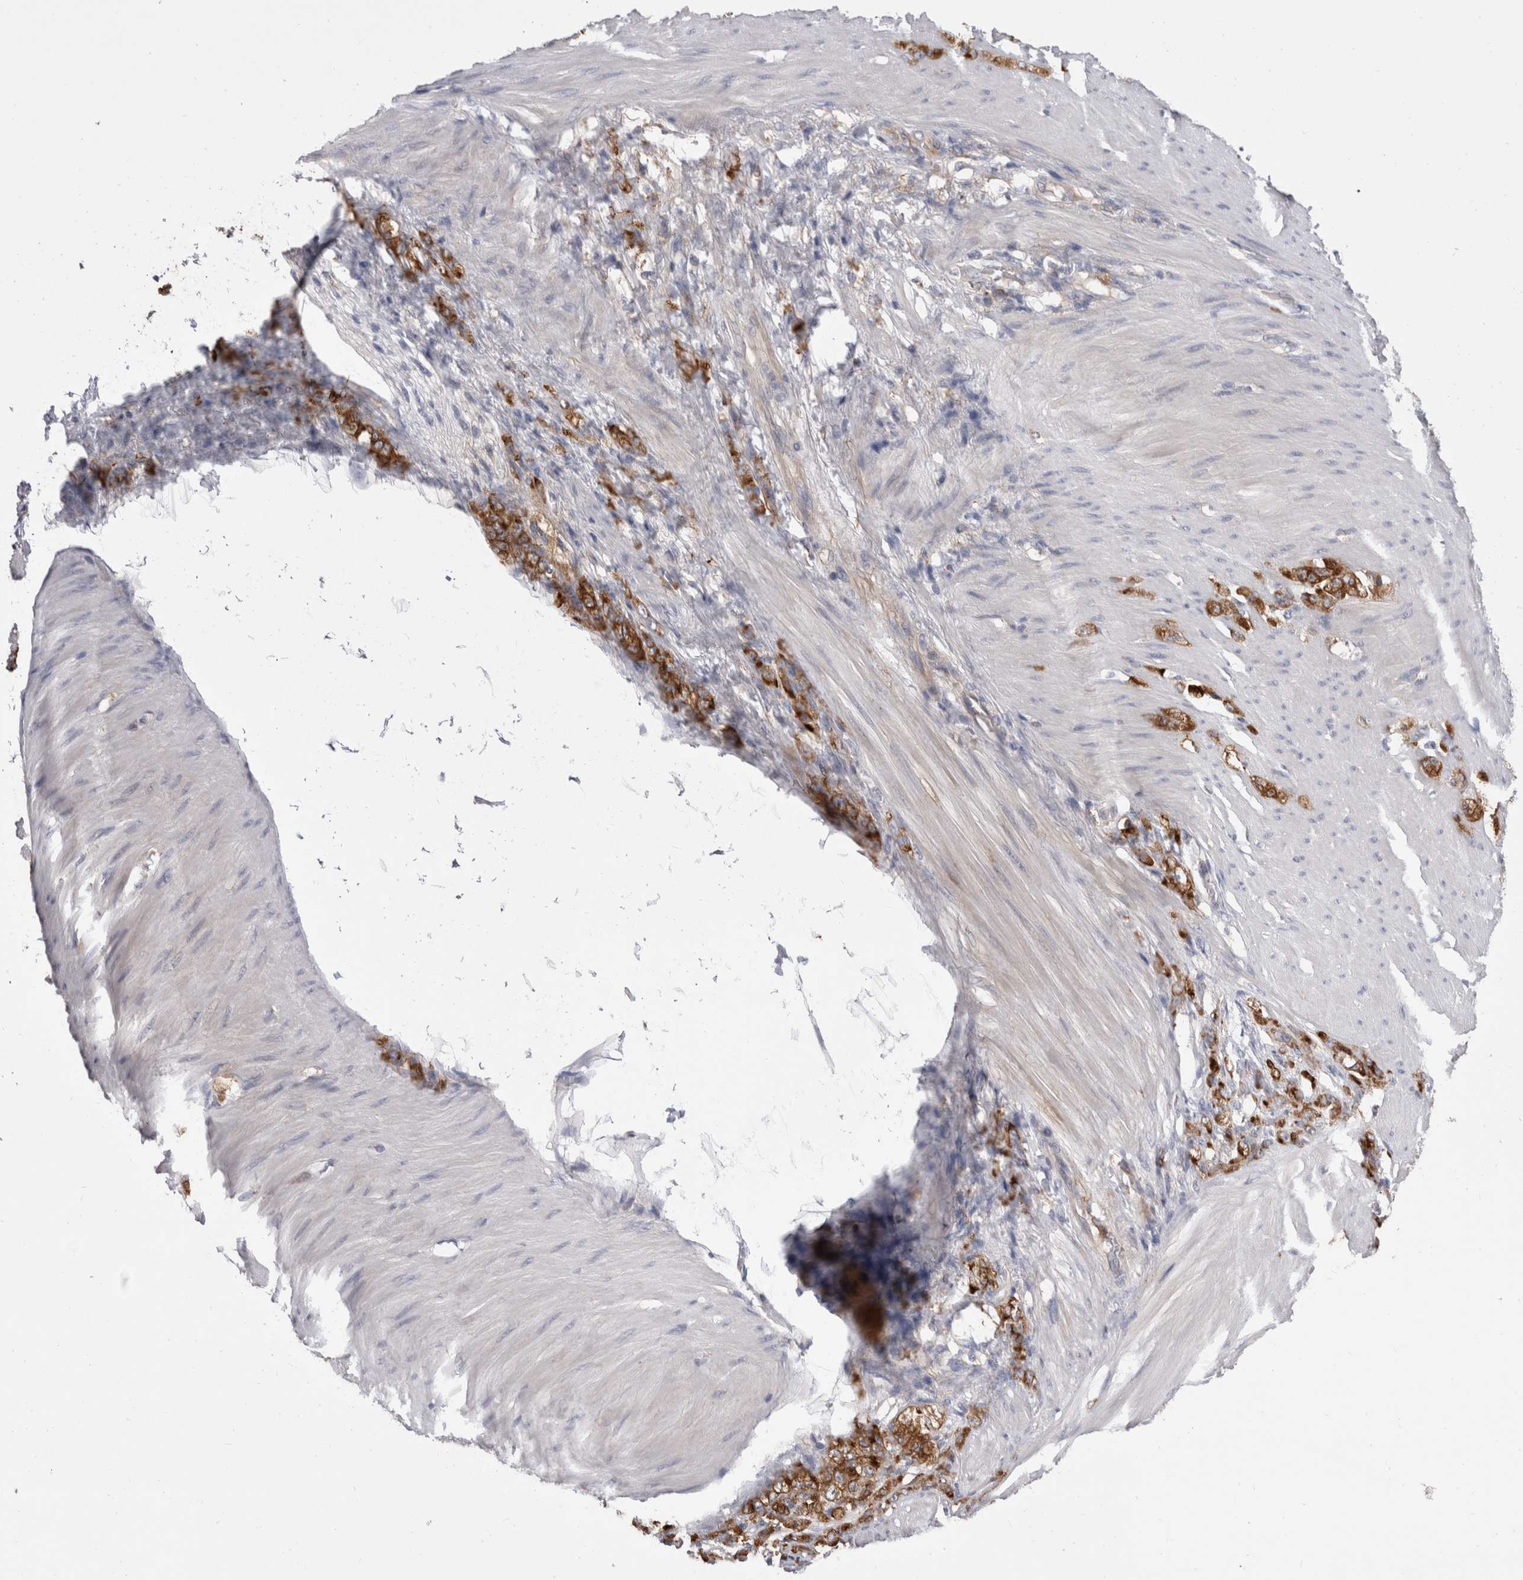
{"staining": {"intensity": "strong", "quantity": ">75%", "location": "cytoplasmic/membranous"}, "tissue": "stomach cancer", "cell_type": "Tumor cells", "image_type": "cancer", "snomed": [{"axis": "morphology", "description": "Normal tissue, NOS"}, {"axis": "morphology", "description": "Adenocarcinoma, NOS"}, {"axis": "topography", "description": "Stomach"}], "caption": "Stomach cancer stained with DAB (3,3'-diaminobenzidine) immunohistochemistry (IHC) shows high levels of strong cytoplasmic/membranous expression in approximately >75% of tumor cells. The staining was performed using DAB, with brown indicating positive protein expression. Nuclei are stained blue with hematoxylin.", "gene": "RAB11FIP1", "patient": {"sex": "male", "age": 82}}